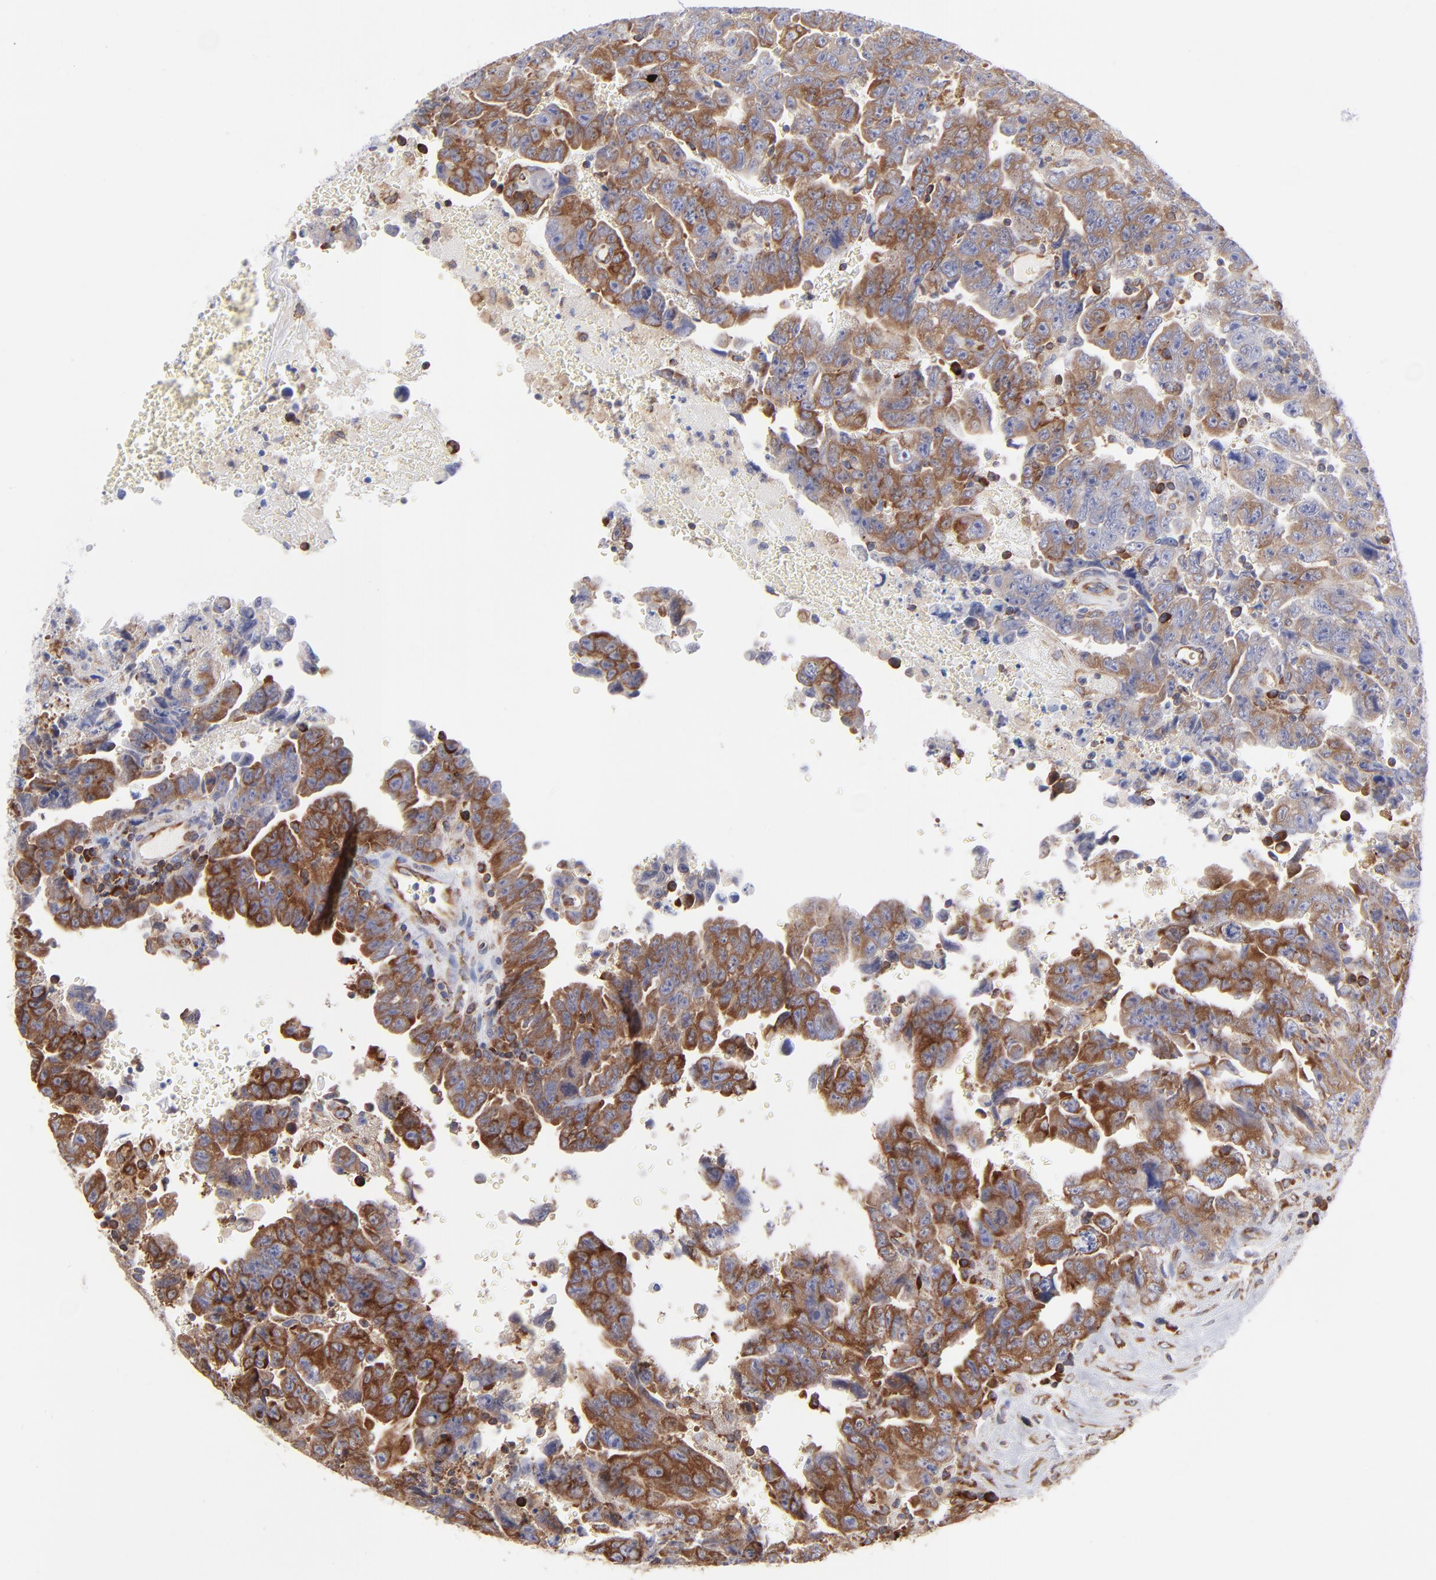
{"staining": {"intensity": "strong", "quantity": ">75%", "location": "cytoplasmic/membranous"}, "tissue": "testis cancer", "cell_type": "Tumor cells", "image_type": "cancer", "snomed": [{"axis": "morphology", "description": "Carcinoma, Embryonal, NOS"}, {"axis": "topography", "description": "Testis"}], "caption": "This is an image of IHC staining of embryonal carcinoma (testis), which shows strong expression in the cytoplasmic/membranous of tumor cells.", "gene": "EIF2AK2", "patient": {"sex": "male", "age": 28}}